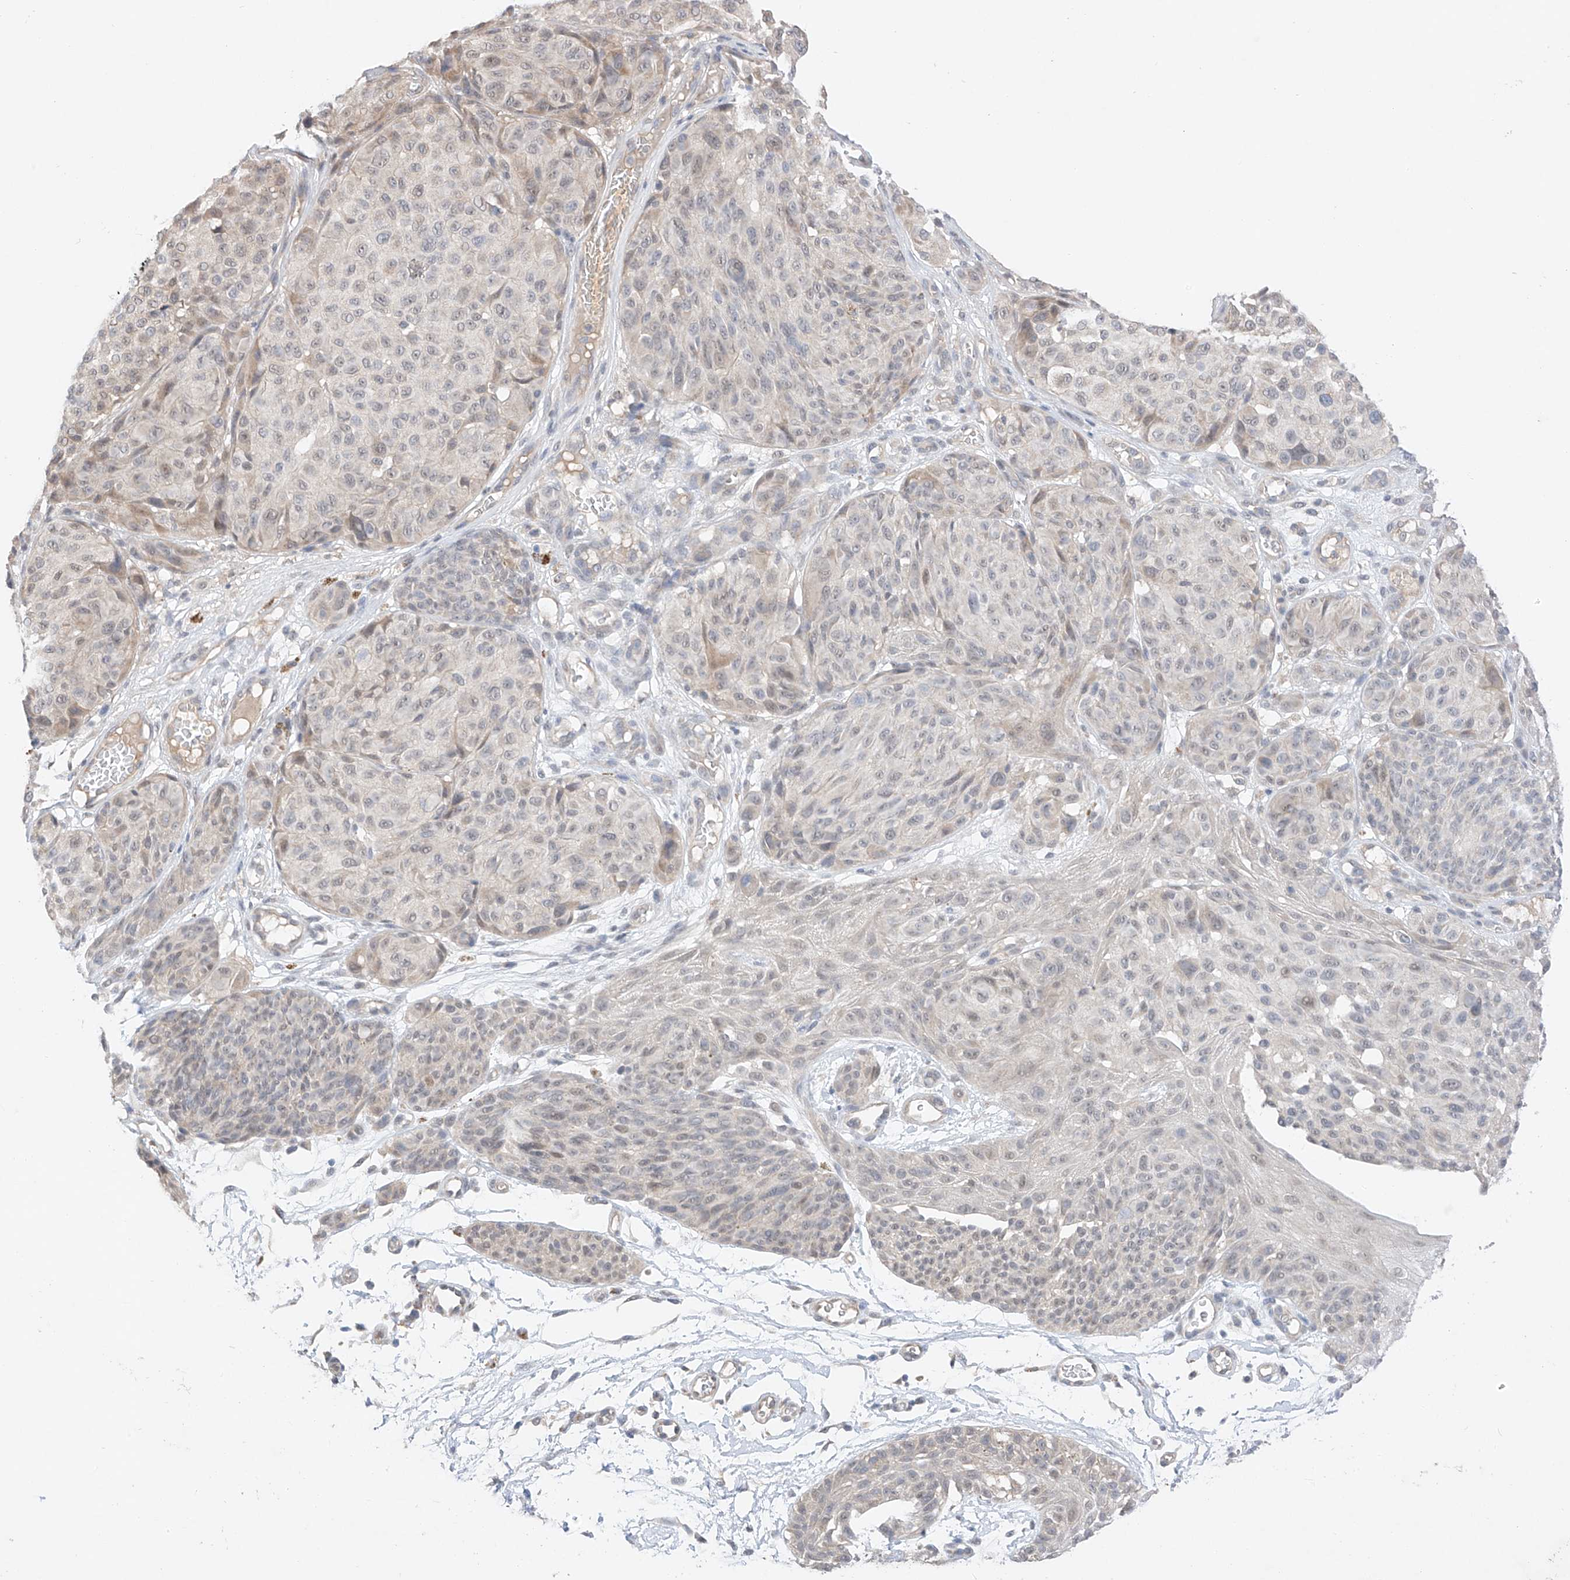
{"staining": {"intensity": "negative", "quantity": "none", "location": "none"}, "tissue": "melanoma", "cell_type": "Tumor cells", "image_type": "cancer", "snomed": [{"axis": "morphology", "description": "Malignant melanoma, NOS"}, {"axis": "topography", "description": "Skin"}], "caption": "Tumor cells show no significant protein staining in malignant melanoma.", "gene": "IL22RA2", "patient": {"sex": "male", "age": 83}}